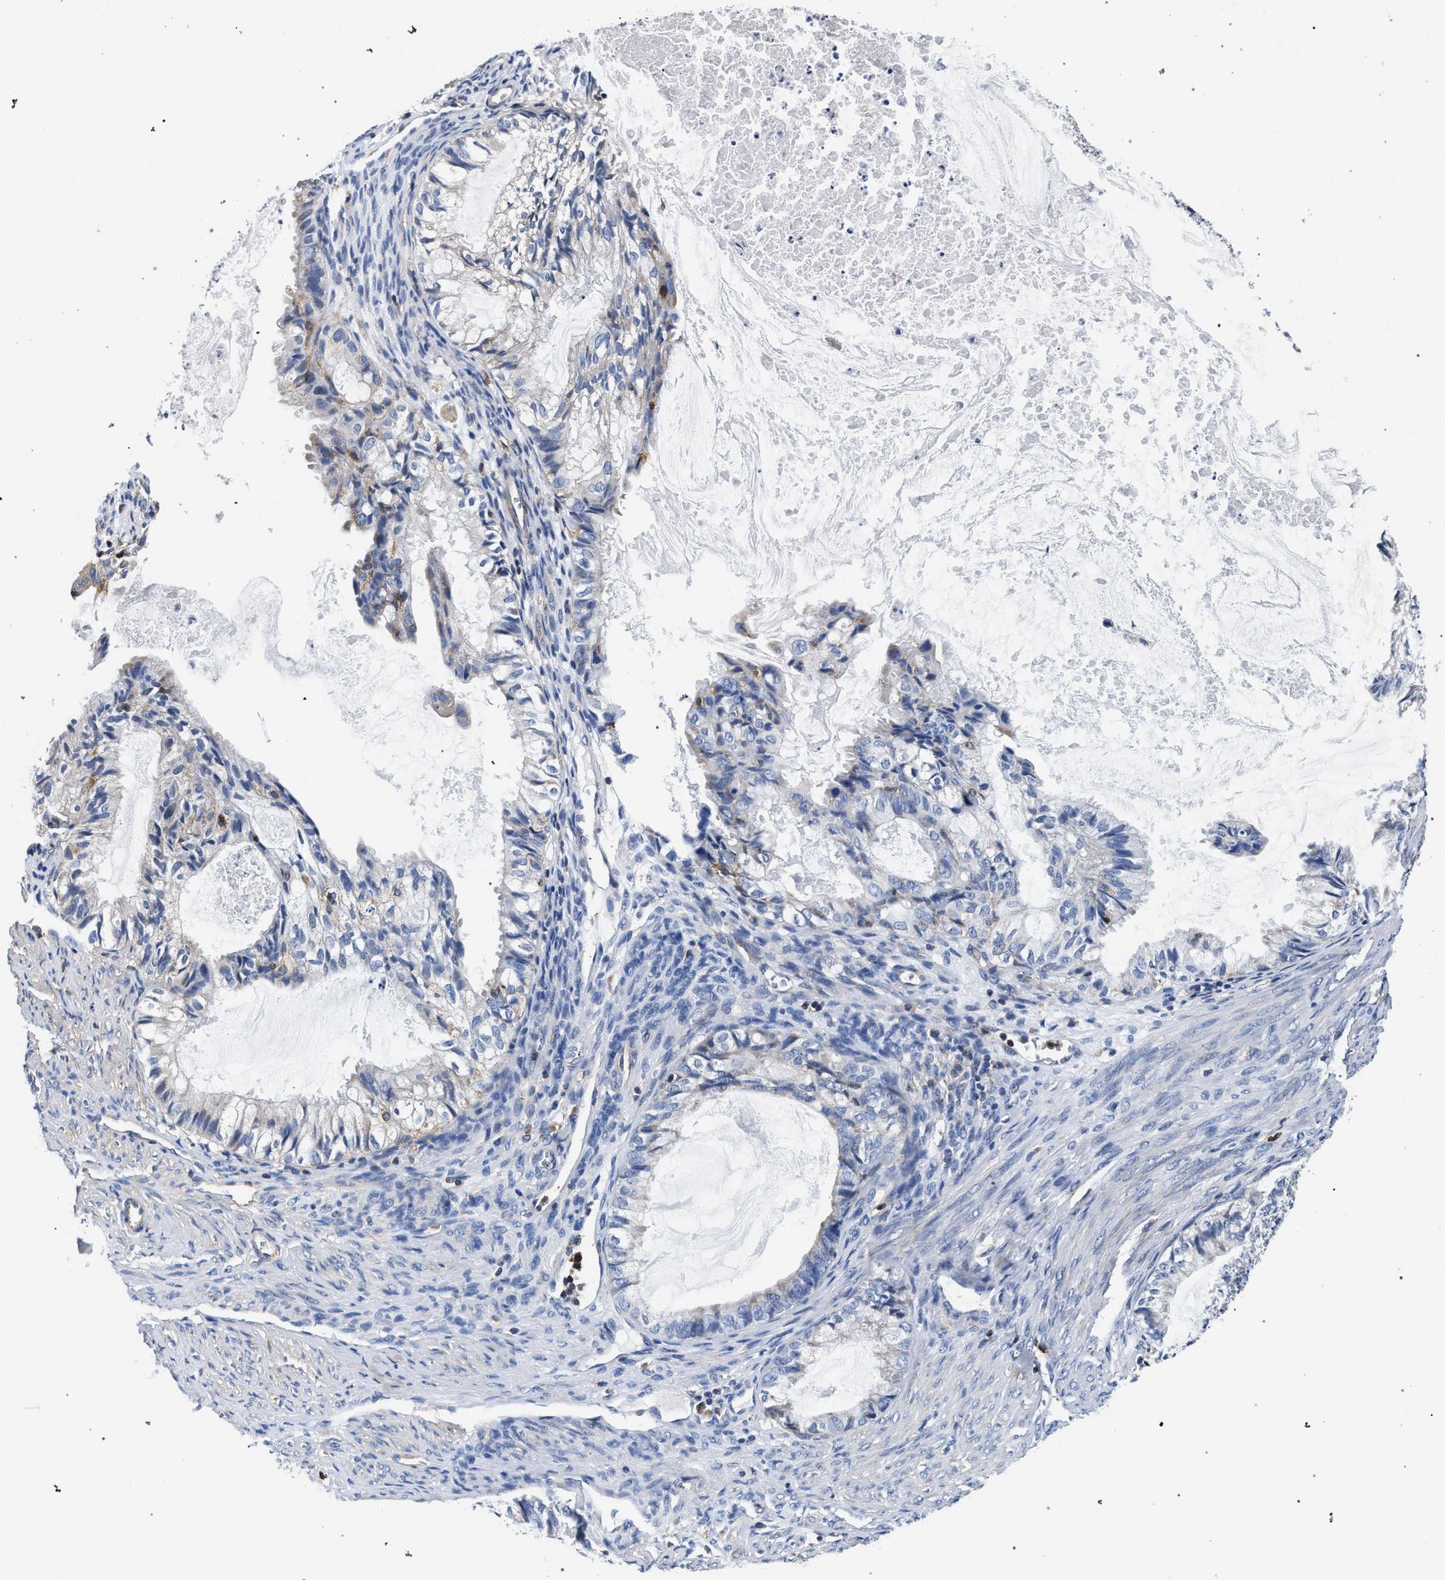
{"staining": {"intensity": "negative", "quantity": "none", "location": "none"}, "tissue": "cervical cancer", "cell_type": "Tumor cells", "image_type": "cancer", "snomed": [{"axis": "morphology", "description": "Normal tissue, NOS"}, {"axis": "morphology", "description": "Adenocarcinoma, NOS"}, {"axis": "topography", "description": "Cervix"}, {"axis": "topography", "description": "Endometrium"}], "caption": "The IHC photomicrograph has no significant expression in tumor cells of cervical adenocarcinoma tissue.", "gene": "LASP1", "patient": {"sex": "female", "age": 86}}